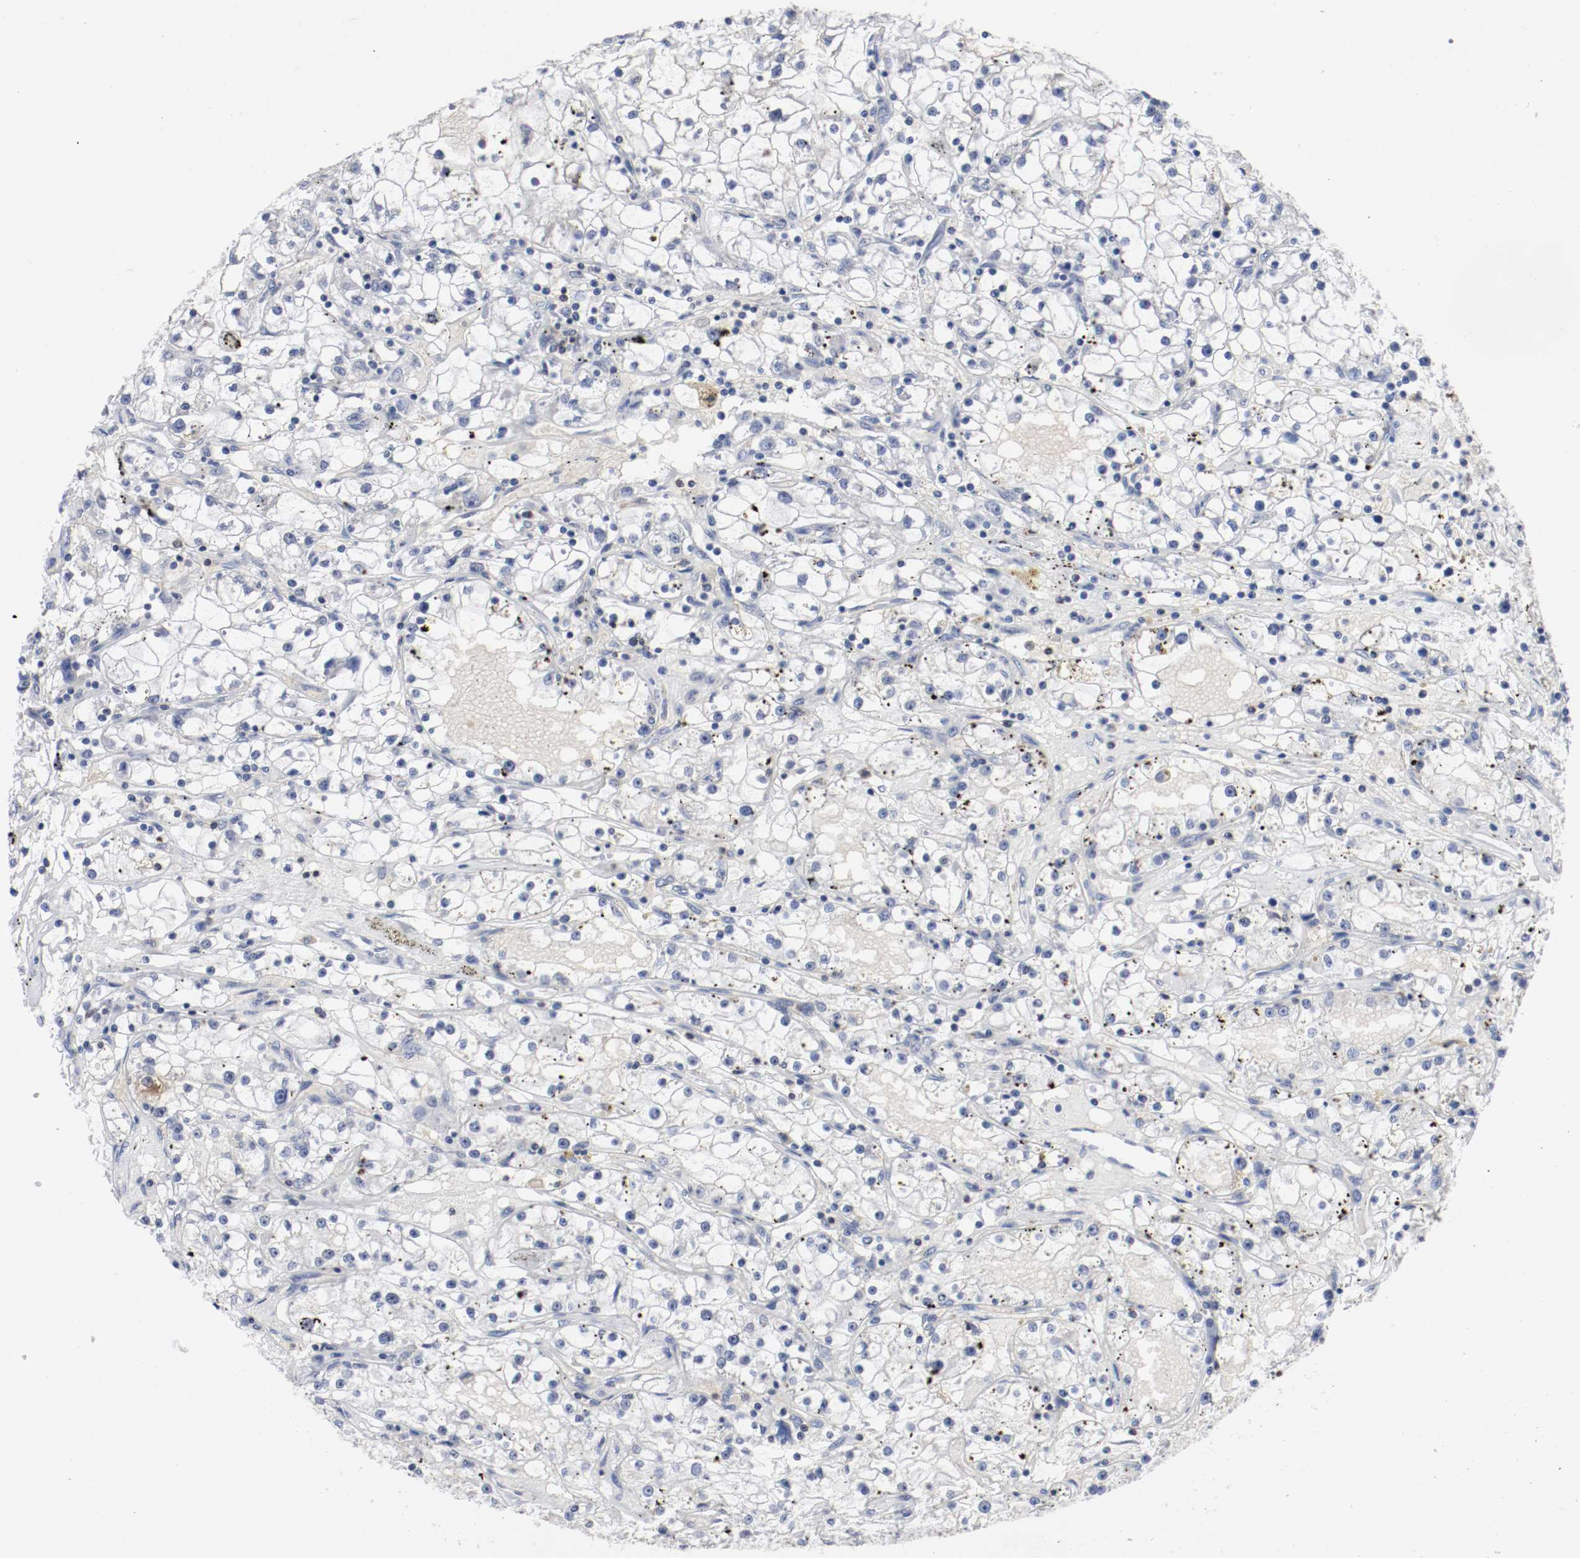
{"staining": {"intensity": "negative", "quantity": "none", "location": "none"}, "tissue": "renal cancer", "cell_type": "Tumor cells", "image_type": "cancer", "snomed": [{"axis": "morphology", "description": "Adenocarcinoma, NOS"}, {"axis": "topography", "description": "Kidney"}], "caption": "Protein analysis of renal cancer (adenocarcinoma) demonstrates no significant staining in tumor cells.", "gene": "JUND", "patient": {"sex": "male", "age": 56}}